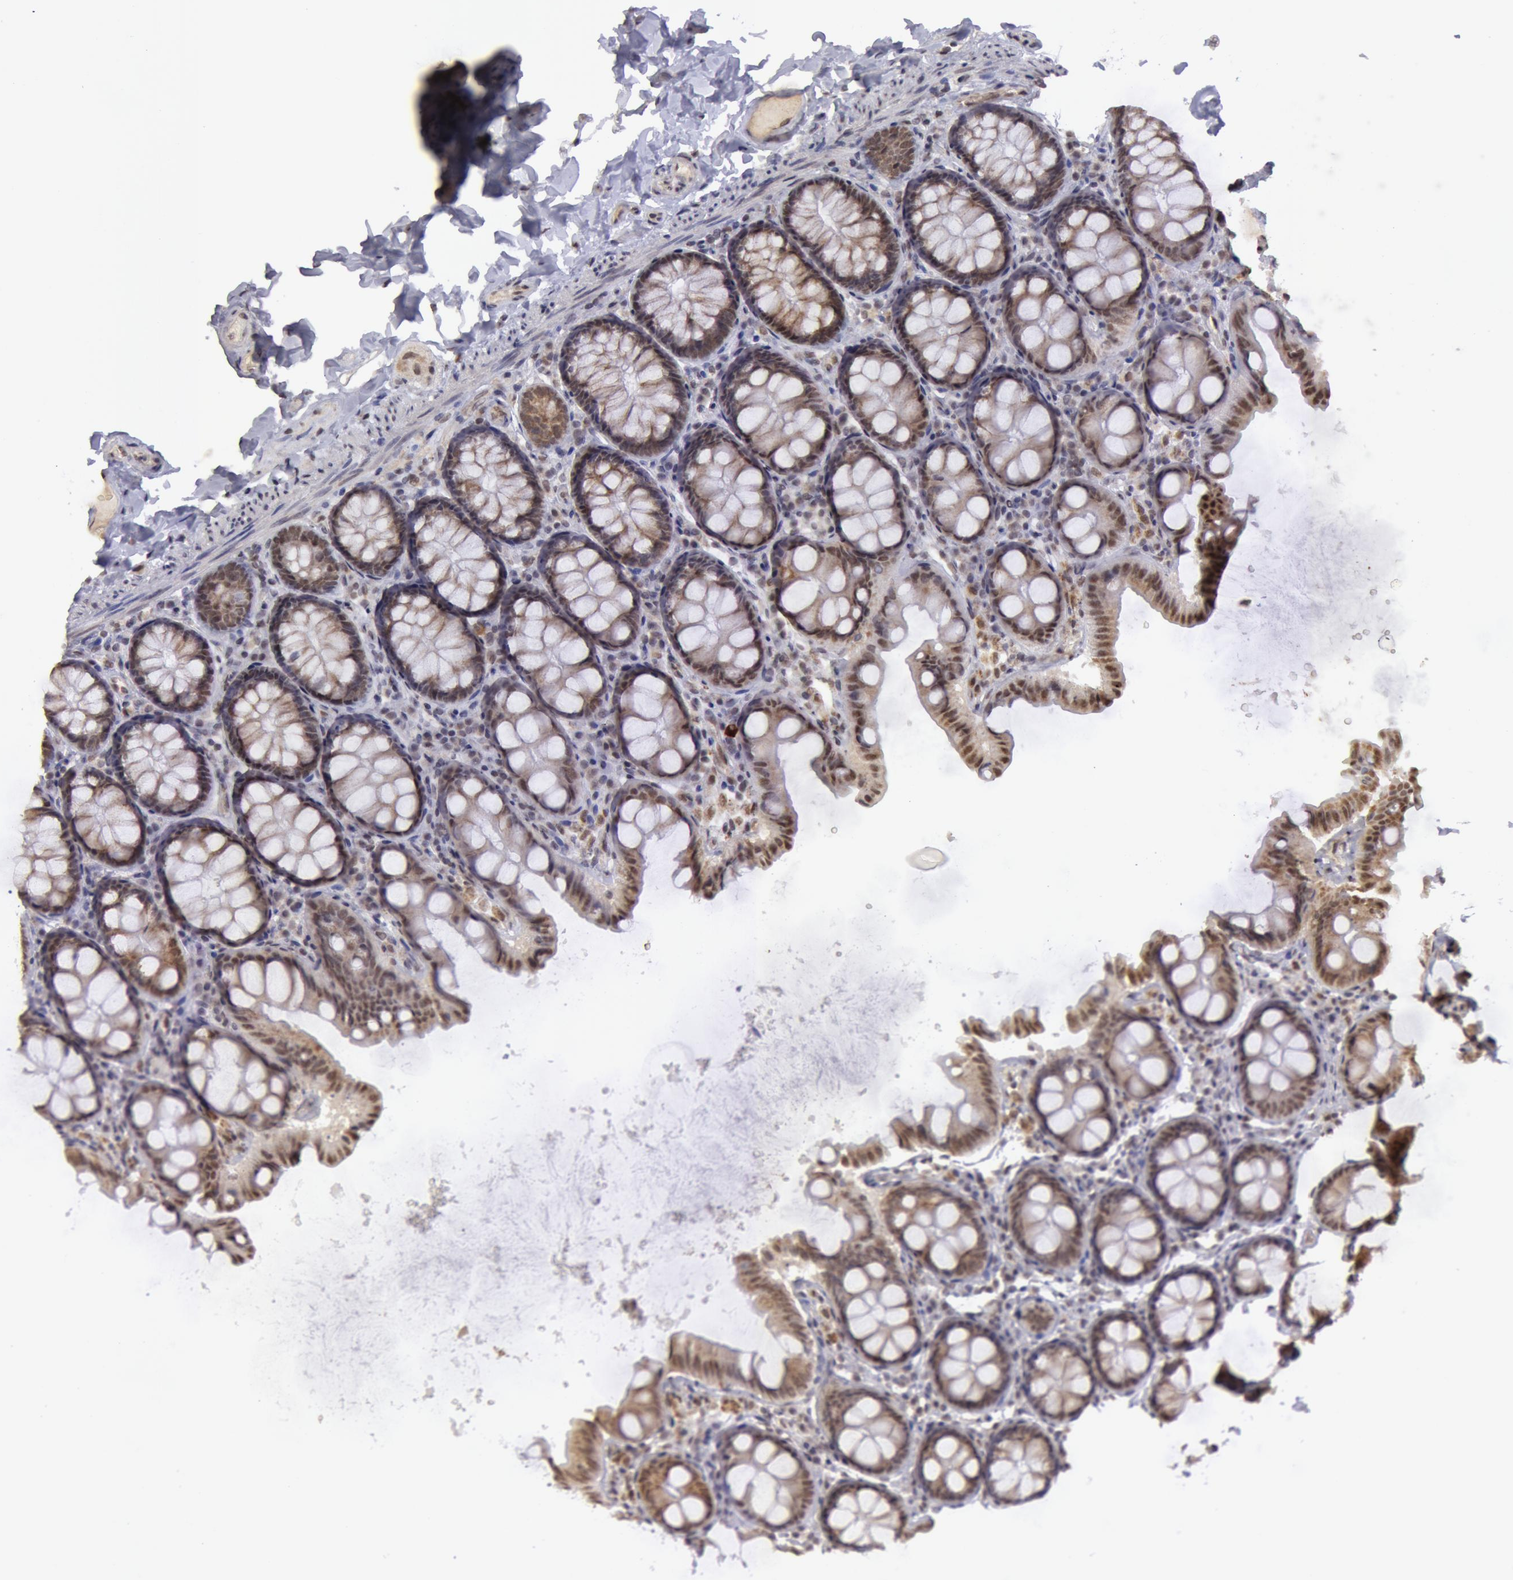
{"staining": {"intensity": "moderate", "quantity": ">75%", "location": "cytoplasmic/membranous"}, "tissue": "colon", "cell_type": "Endothelial cells", "image_type": "normal", "snomed": [{"axis": "morphology", "description": "Normal tissue, NOS"}, {"axis": "topography", "description": "Colon"}], "caption": "Moderate cytoplasmic/membranous staining is identified in about >75% of endothelial cells in normal colon. (brown staining indicates protein expression, while blue staining denotes nuclei).", "gene": "VRTN", "patient": {"sex": "female", "age": 61}}